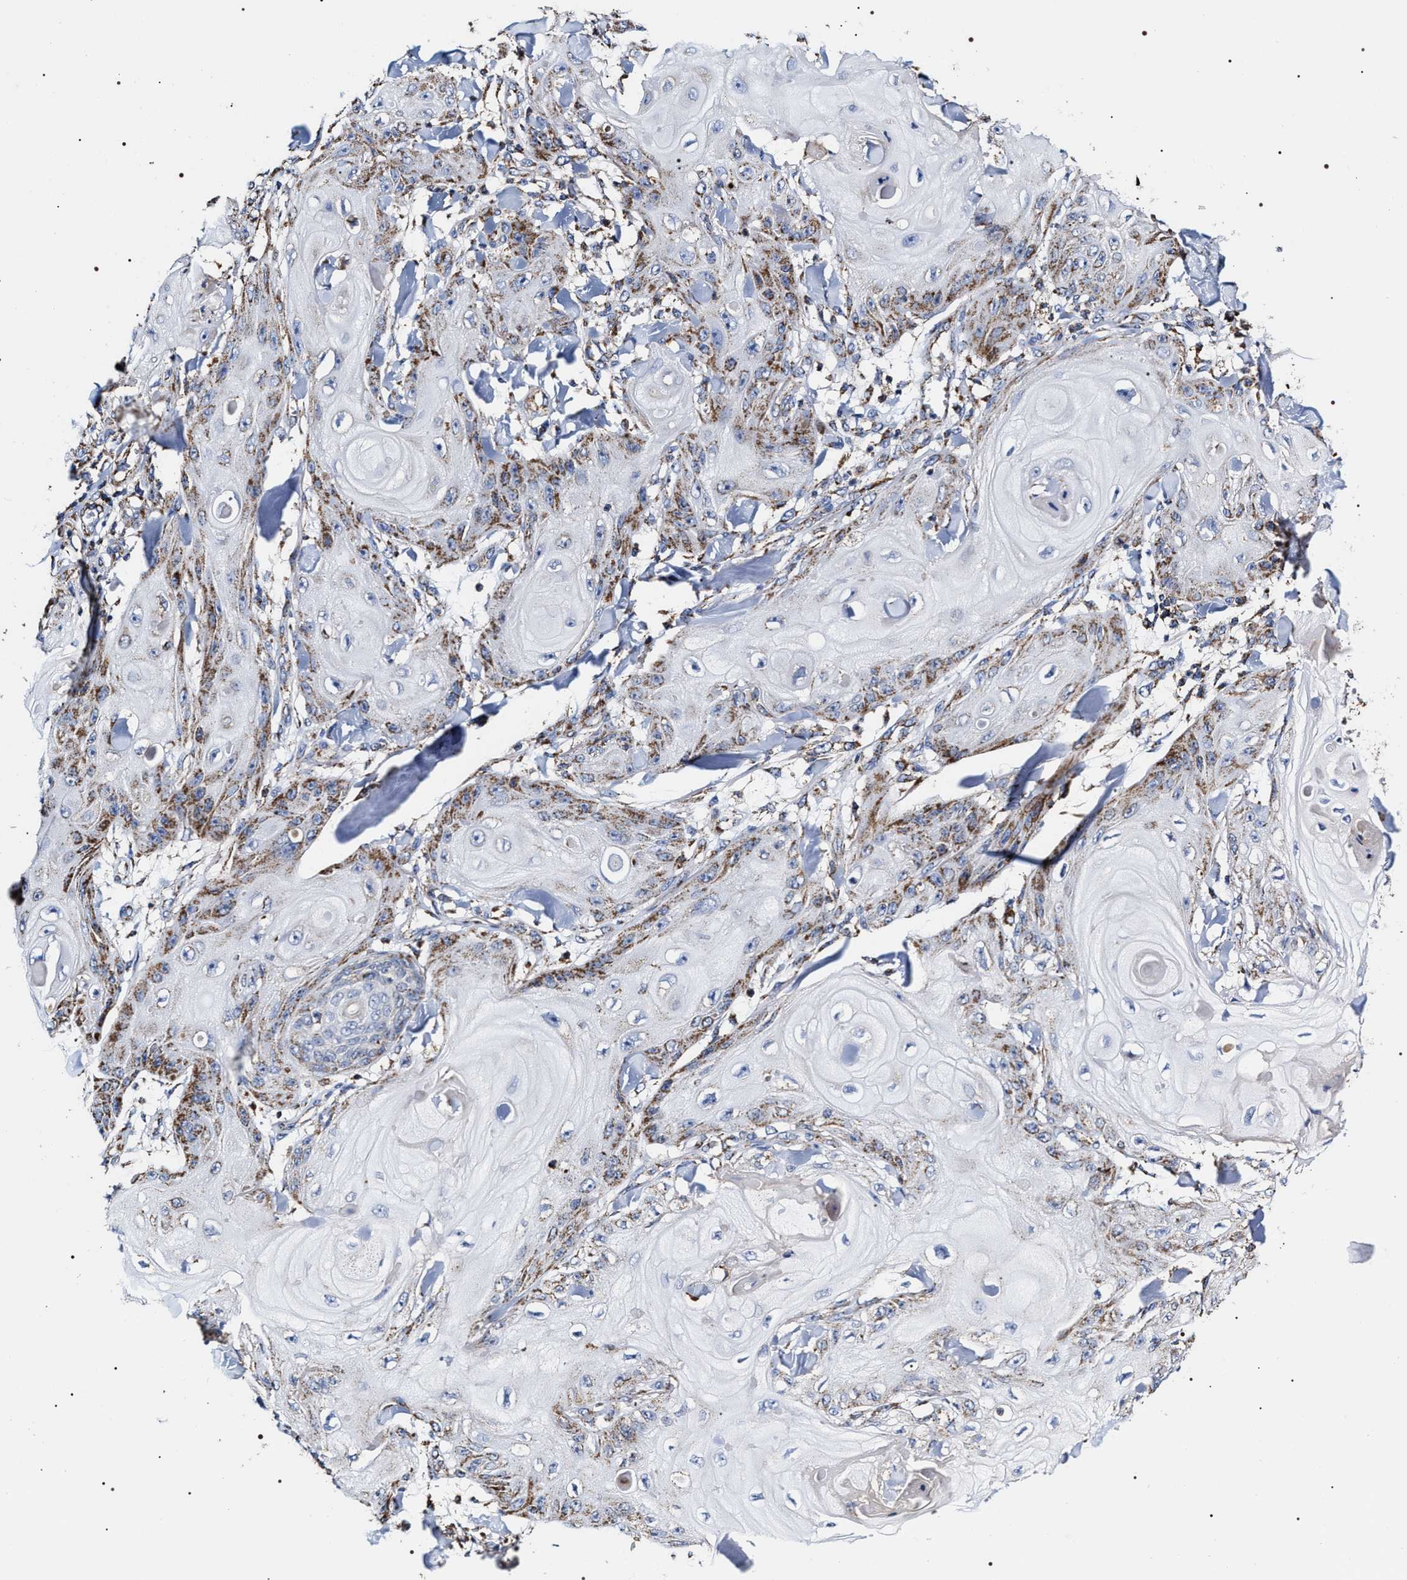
{"staining": {"intensity": "moderate", "quantity": "25%-75%", "location": "cytoplasmic/membranous"}, "tissue": "skin cancer", "cell_type": "Tumor cells", "image_type": "cancer", "snomed": [{"axis": "morphology", "description": "Squamous cell carcinoma, NOS"}, {"axis": "topography", "description": "Skin"}], "caption": "Skin cancer (squamous cell carcinoma) stained with a brown dye displays moderate cytoplasmic/membranous positive positivity in approximately 25%-75% of tumor cells.", "gene": "COG5", "patient": {"sex": "male", "age": 74}}